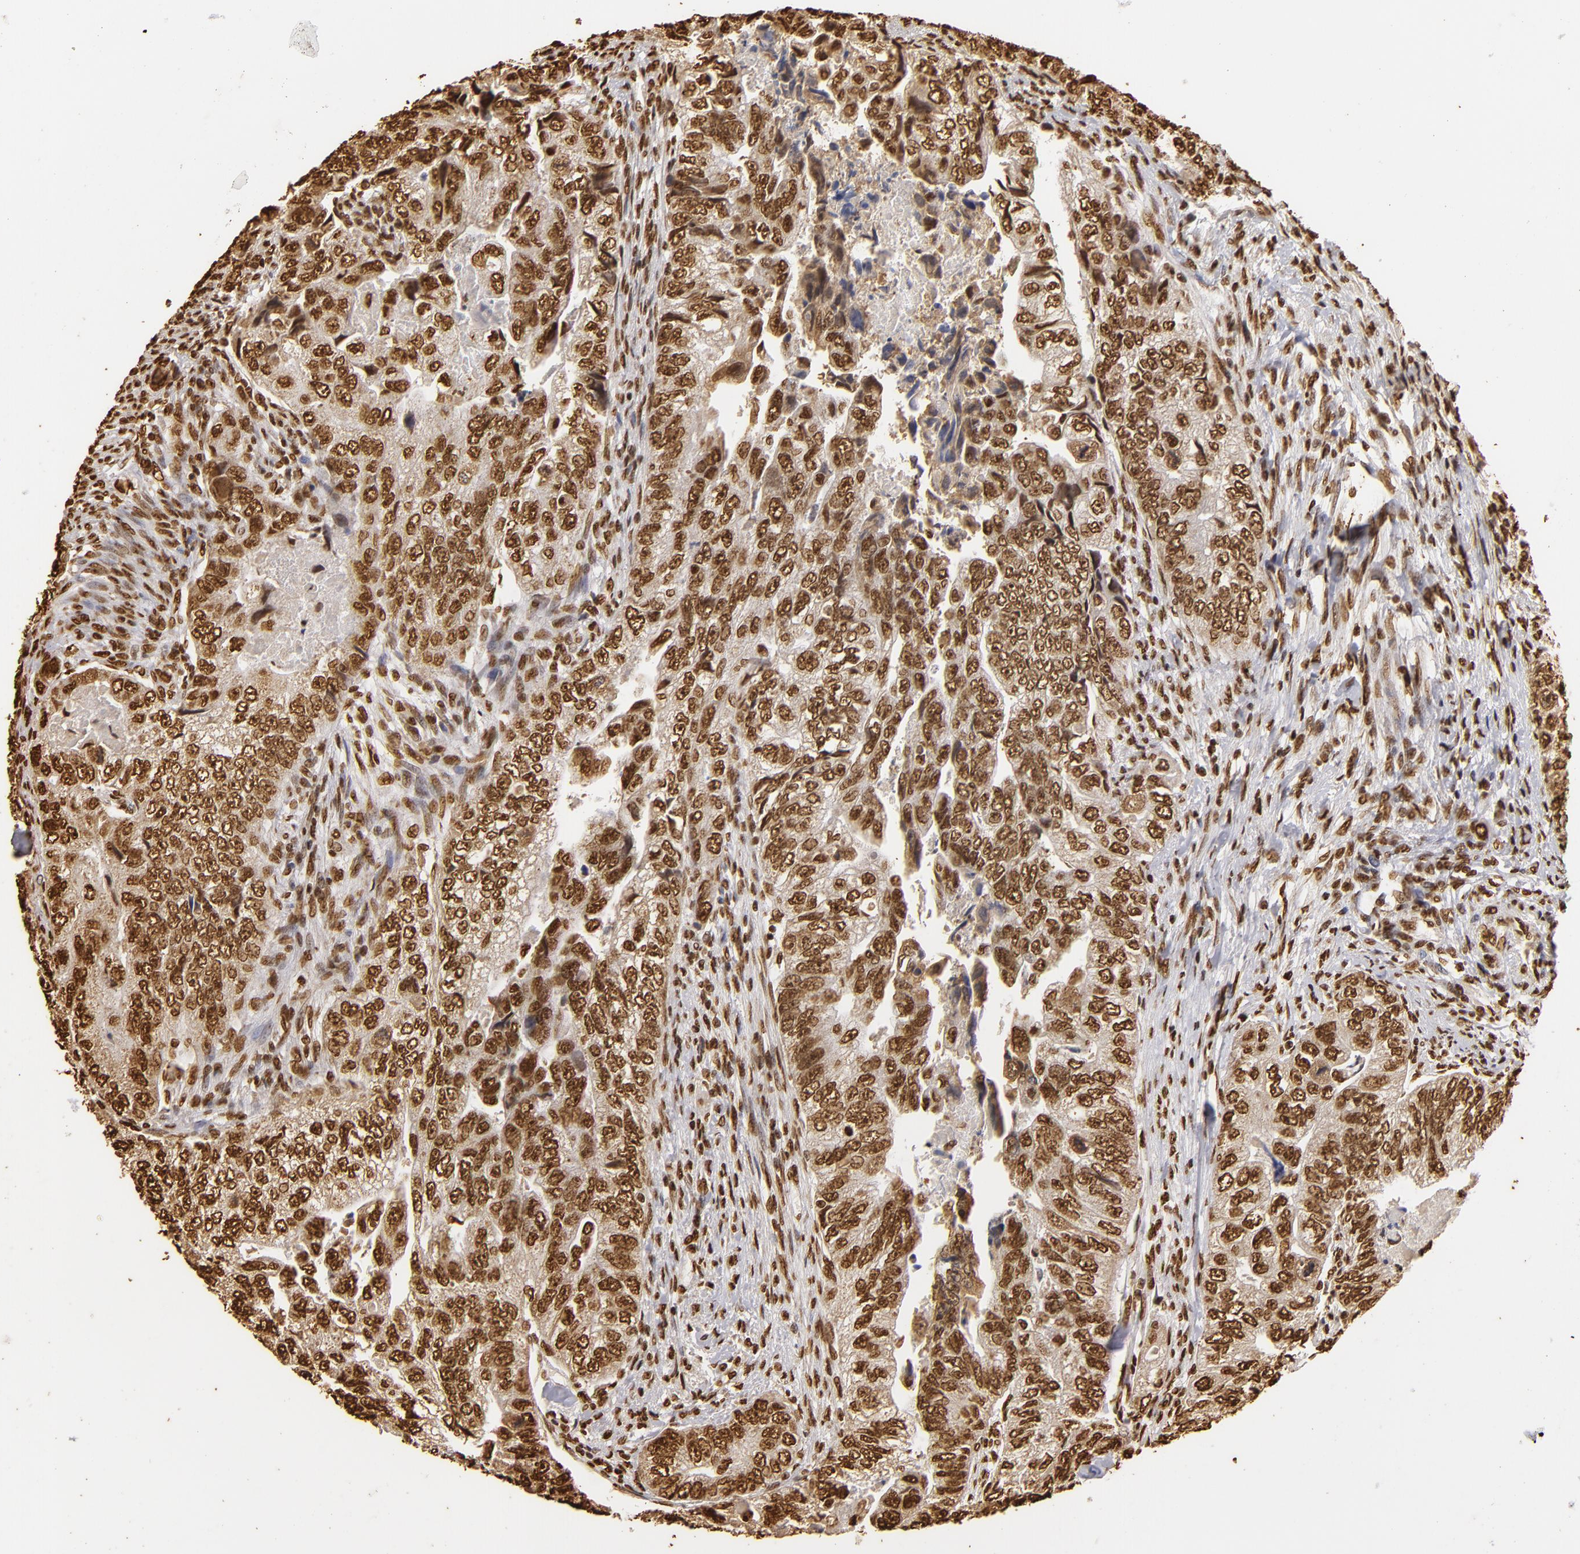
{"staining": {"intensity": "strong", "quantity": ">75%", "location": "nuclear"}, "tissue": "colorectal cancer", "cell_type": "Tumor cells", "image_type": "cancer", "snomed": [{"axis": "morphology", "description": "Adenocarcinoma, NOS"}, {"axis": "topography", "description": "Colon"}], "caption": "Colorectal cancer (adenocarcinoma) stained with a brown dye demonstrates strong nuclear positive staining in approximately >75% of tumor cells.", "gene": "ILF3", "patient": {"sex": "female", "age": 11}}